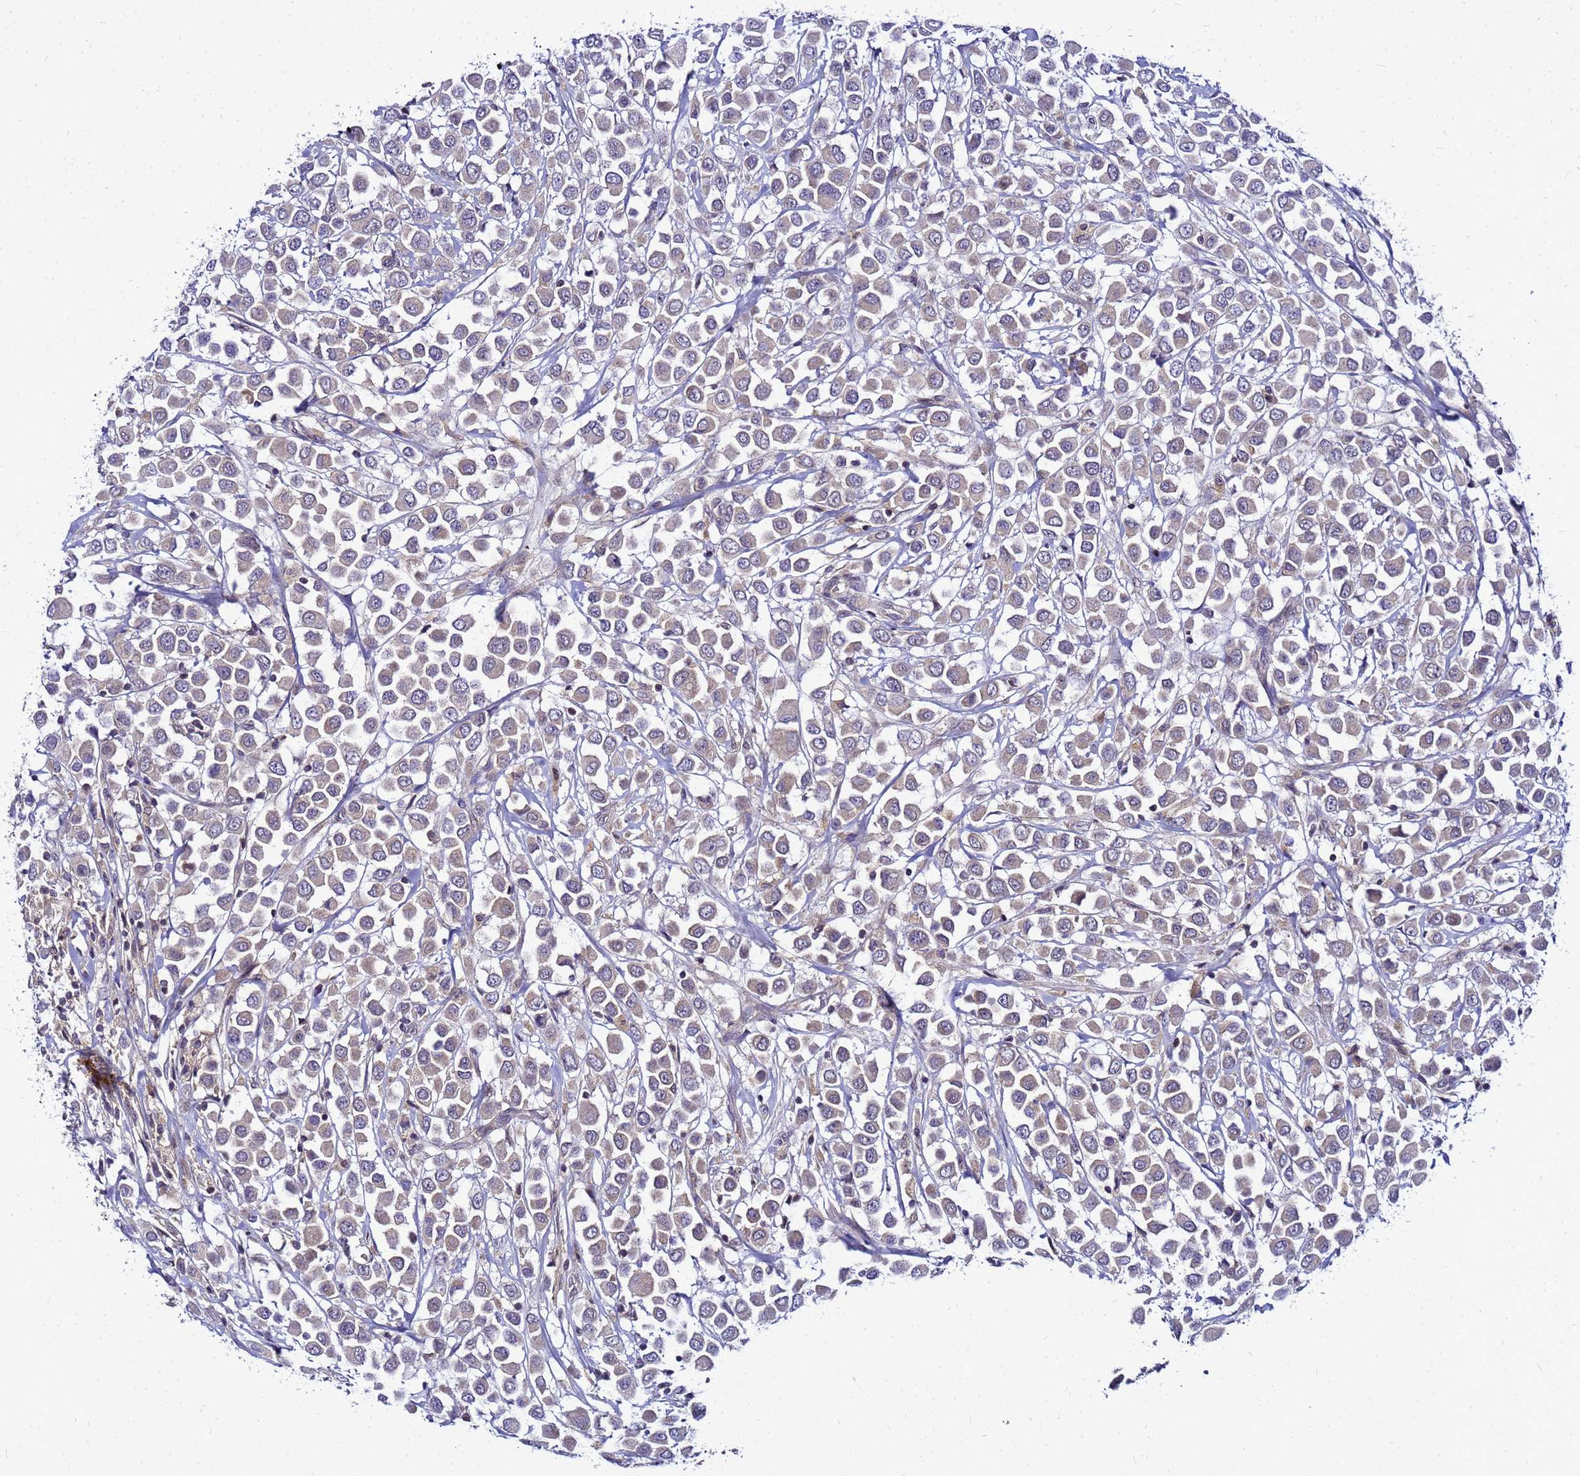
{"staining": {"intensity": "weak", "quantity": "25%-75%", "location": "cytoplasmic/membranous"}, "tissue": "breast cancer", "cell_type": "Tumor cells", "image_type": "cancer", "snomed": [{"axis": "morphology", "description": "Duct carcinoma"}, {"axis": "topography", "description": "Breast"}], "caption": "Brown immunohistochemical staining in breast cancer shows weak cytoplasmic/membranous staining in about 25%-75% of tumor cells.", "gene": "SAT1", "patient": {"sex": "female", "age": 61}}